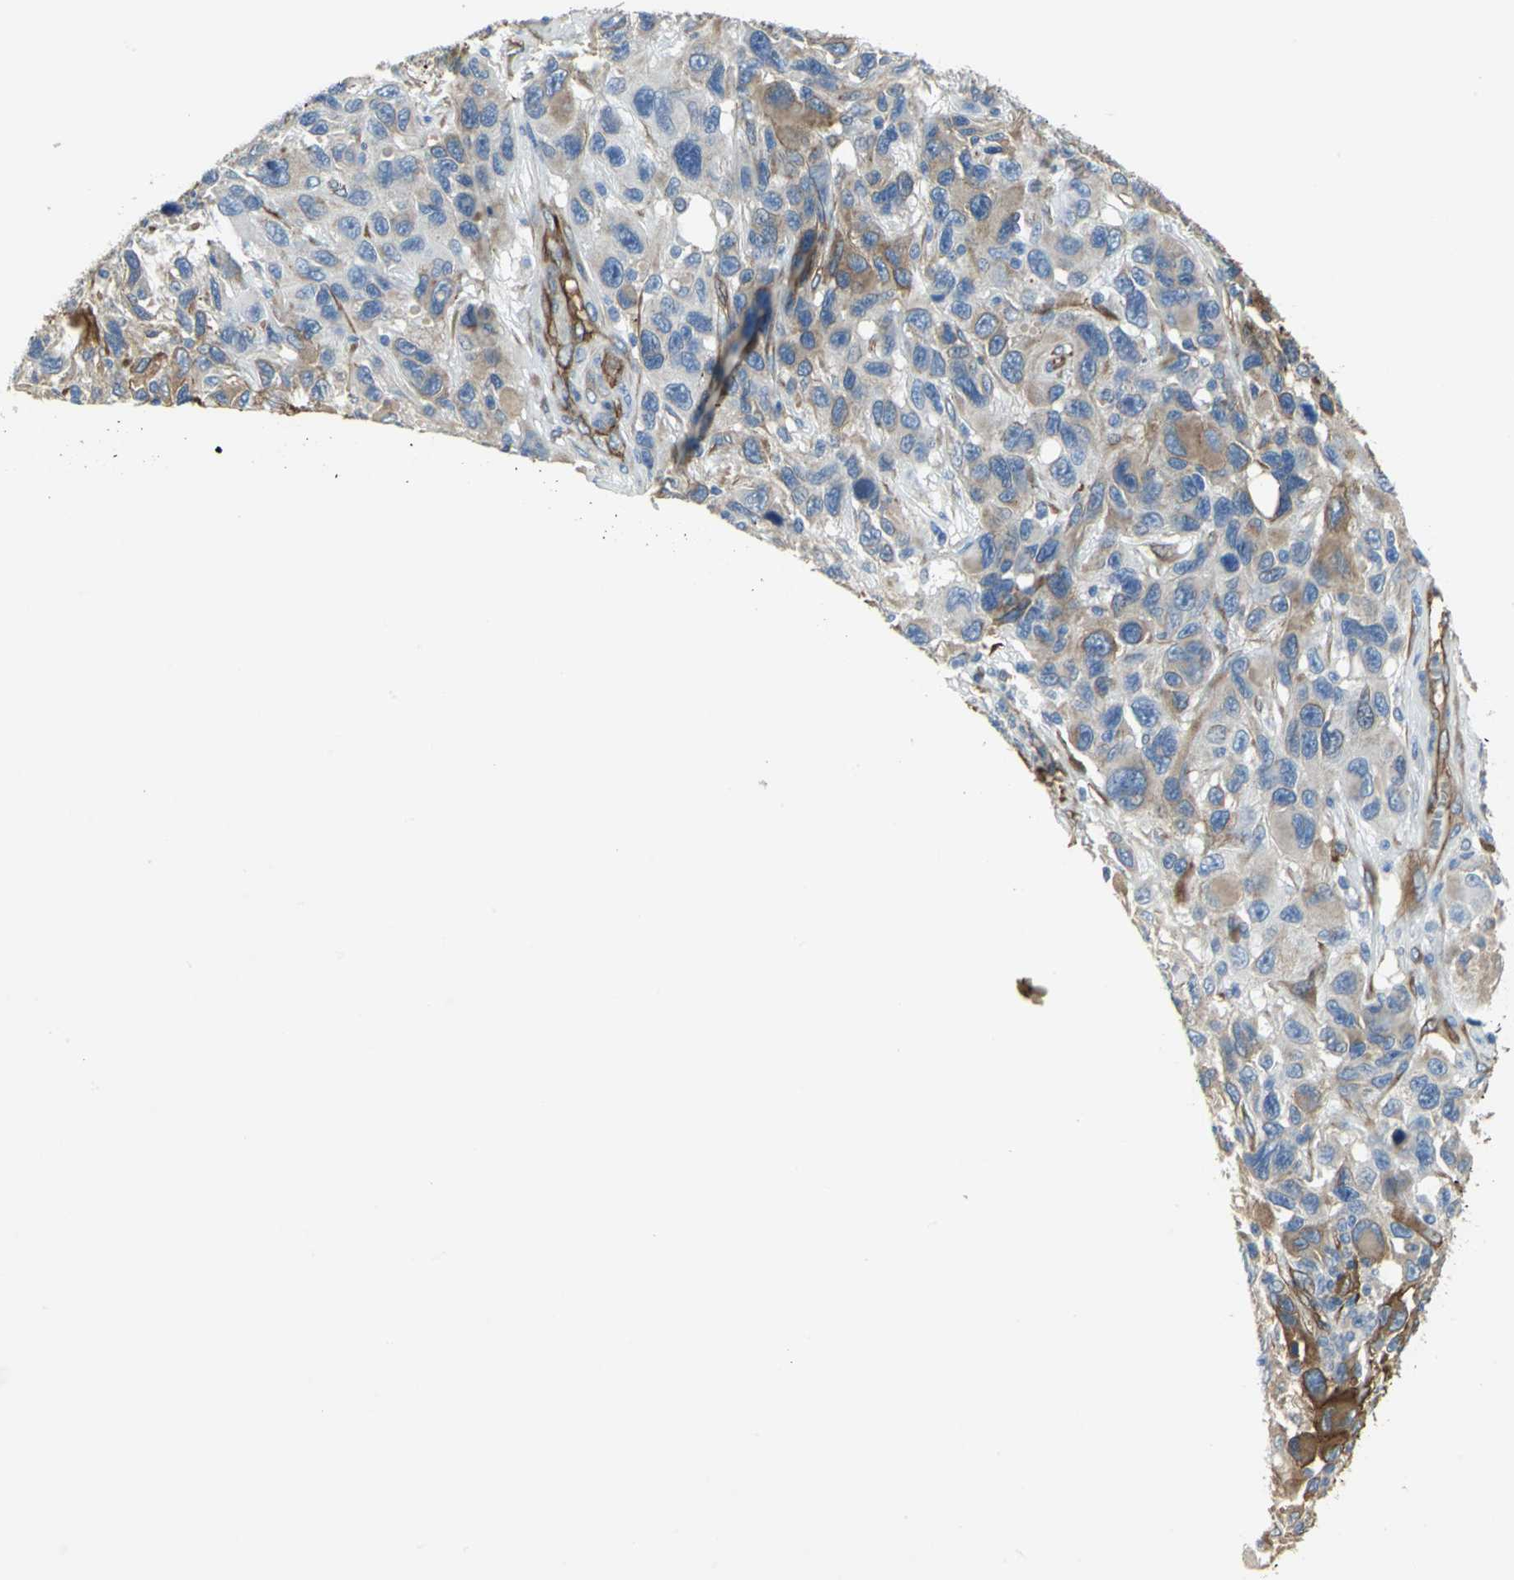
{"staining": {"intensity": "weak", "quantity": ">75%", "location": "cytoplasmic/membranous"}, "tissue": "melanoma", "cell_type": "Tumor cells", "image_type": "cancer", "snomed": [{"axis": "morphology", "description": "Malignant melanoma, NOS"}, {"axis": "topography", "description": "Skin"}], "caption": "Immunohistochemistry micrograph of neoplastic tissue: malignant melanoma stained using immunohistochemistry displays low levels of weak protein expression localized specifically in the cytoplasmic/membranous of tumor cells, appearing as a cytoplasmic/membranous brown color.", "gene": "FLNB", "patient": {"sex": "male", "age": 53}}